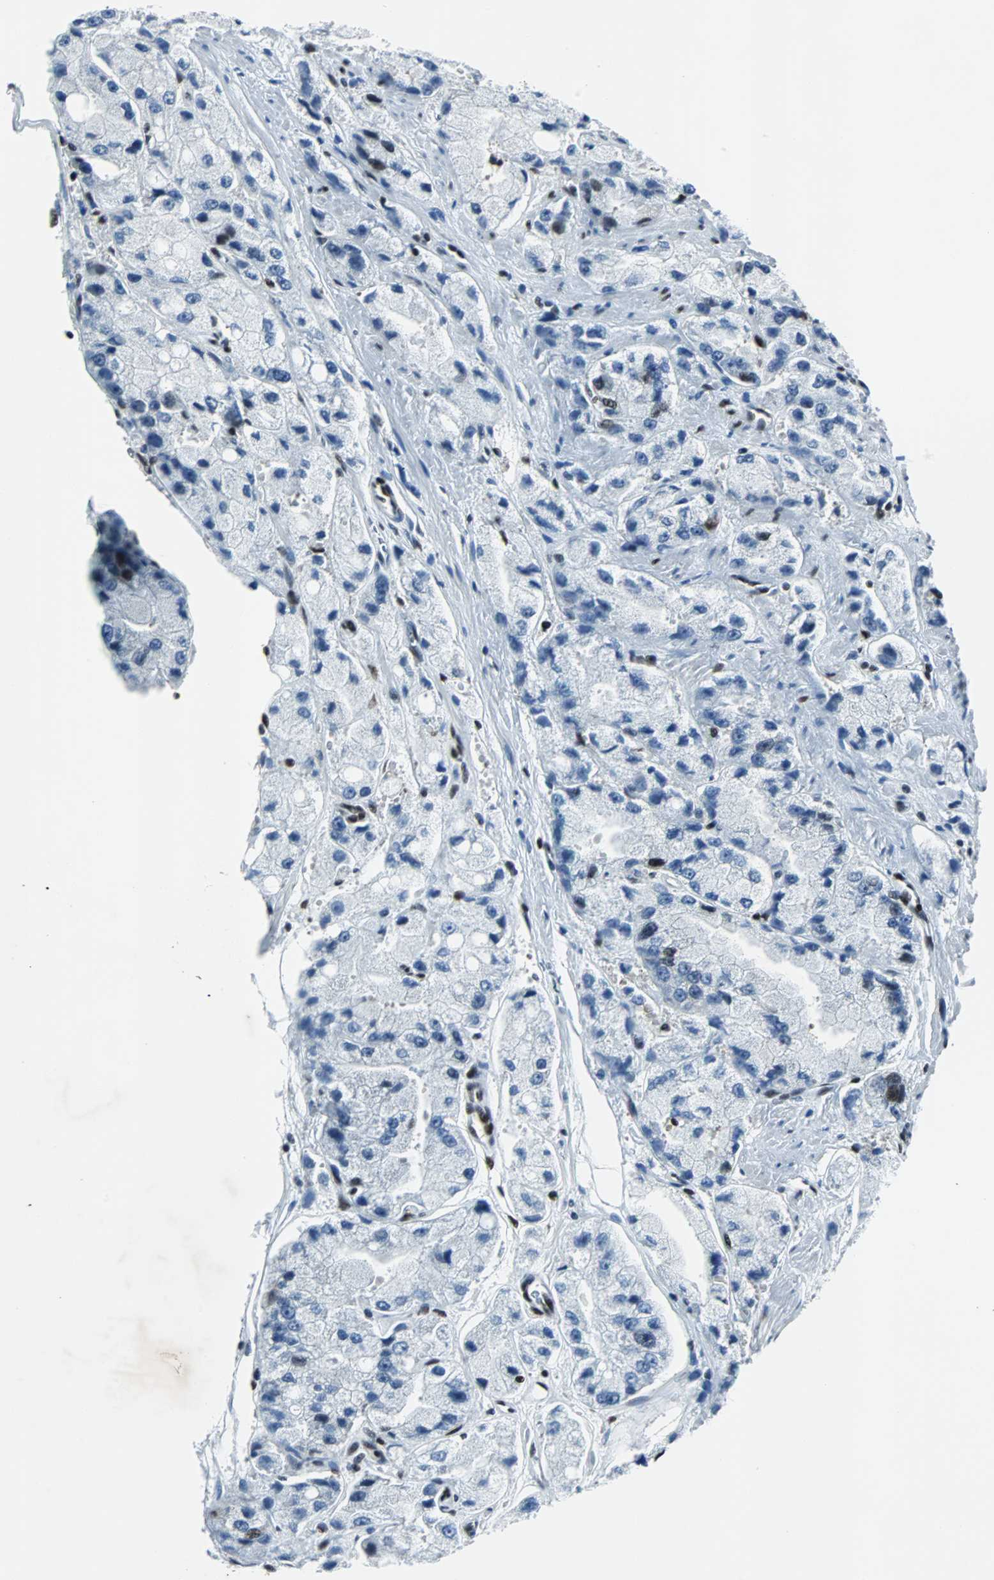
{"staining": {"intensity": "strong", "quantity": "25%-75%", "location": "nuclear"}, "tissue": "prostate cancer", "cell_type": "Tumor cells", "image_type": "cancer", "snomed": [{"axis": "morphology", "description": "Adenocarcinoma, High grade"}, {"axis": "topography", "description": "Prostate"}], "caption": "High-magnification brightfield microscopy of prostate cancer (high-grade adenocarcinoma) stained with DAB (3,3'-diaminobenzidine) (brown) and counterstained with hematoxylin (blue). tumor cells exhibit strong nuclear expression is present in approximately25%-75% of cells.", "gene": "MEF2D", "patient": {"sex": "male", "age": 58}}